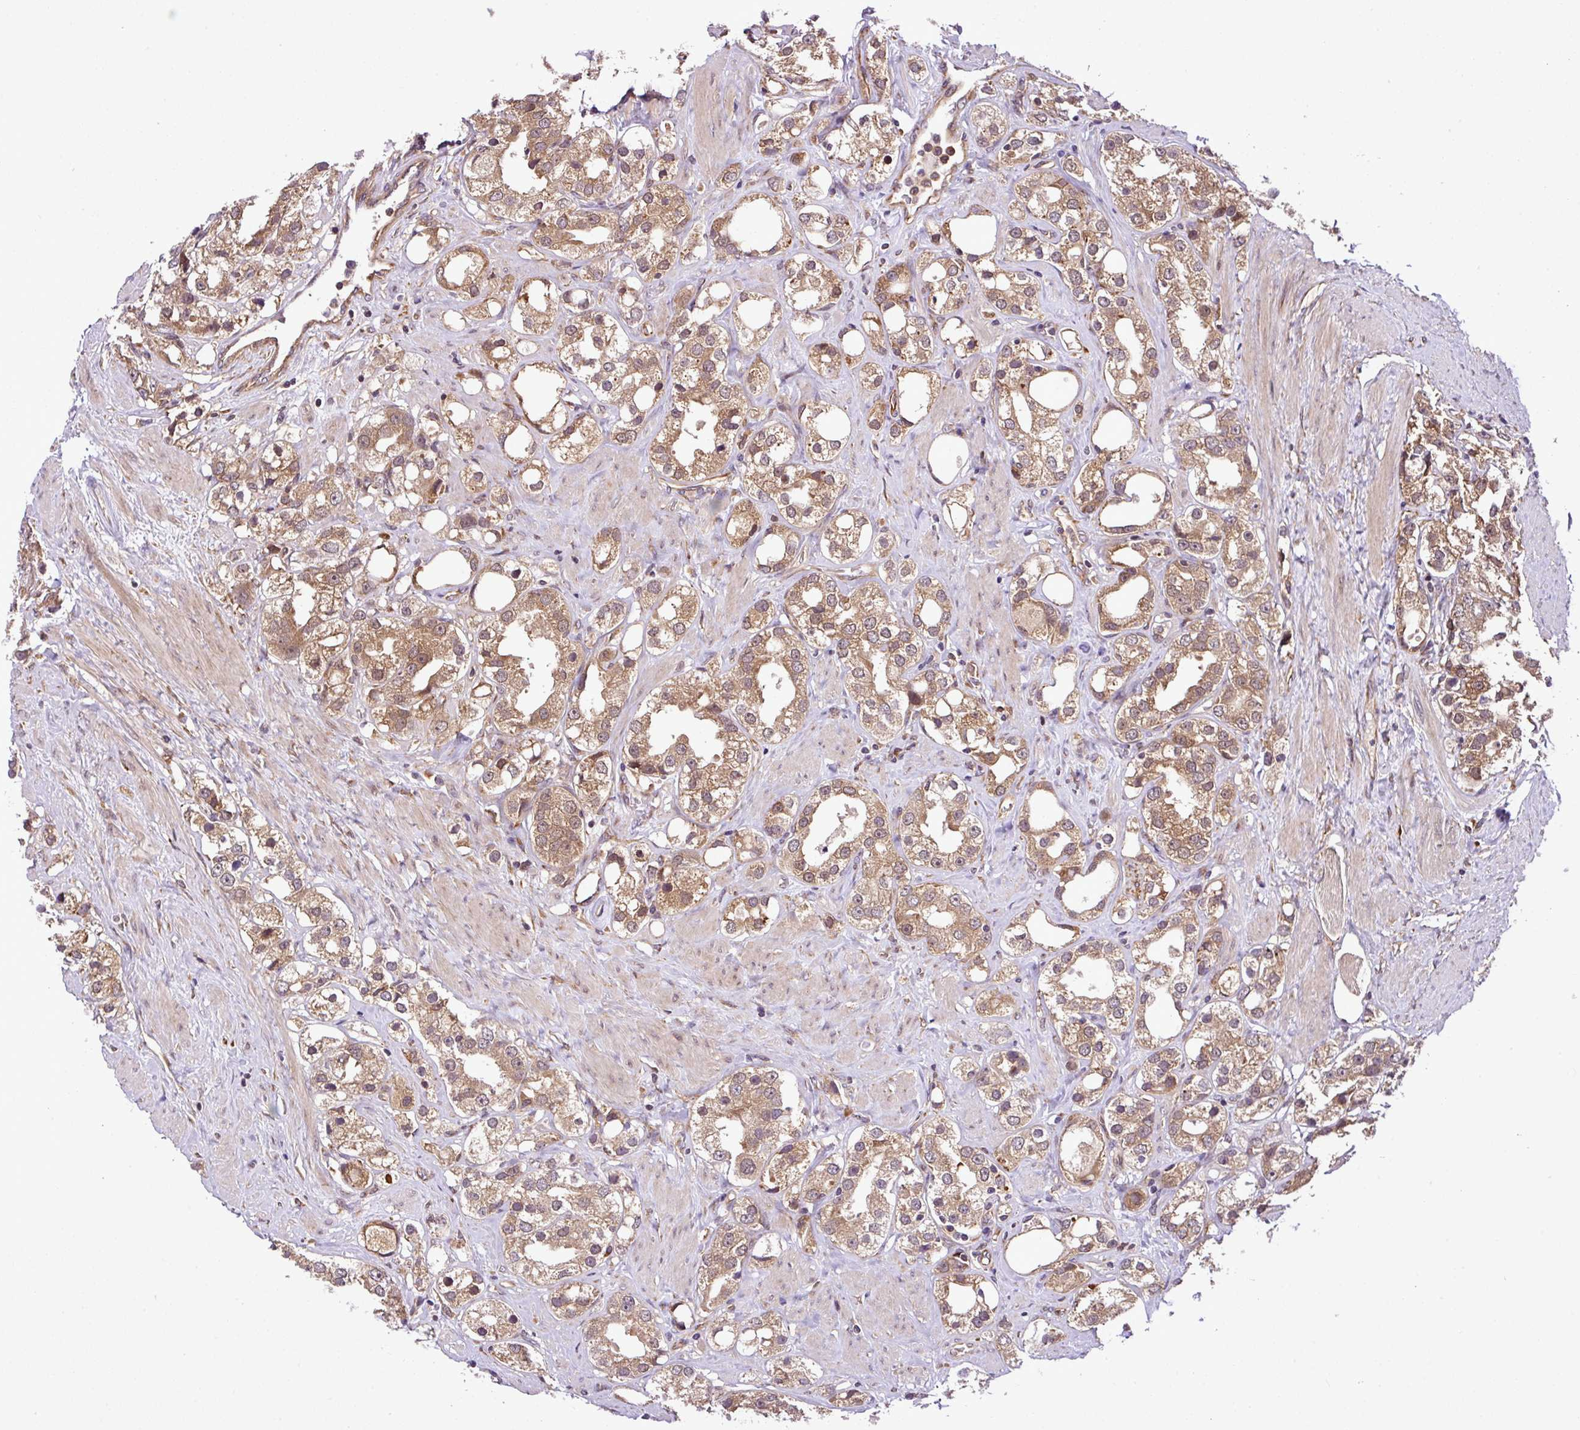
{"staining": {"intensity": "moderate", "quantity": ">75%", "location": "cytoplasmic/membranous"}, "tissue": "prostate cancer", "cell_type": "Tumor cells", "image_type": "cancer", "snomed": [{"axis": "morphology", "description": "Adenocarcinoma, NOS"}, {"axis": "topography", "description": "Prostate"}], "caption": "The histopathology image demonstrates staining of prostate cancer, revealing moderate cytoplasmic/membranous protein staining (brown color) within tumor cells.", "gene": "DLGAP4", "patient": {"sex": "male", "age": 79}}